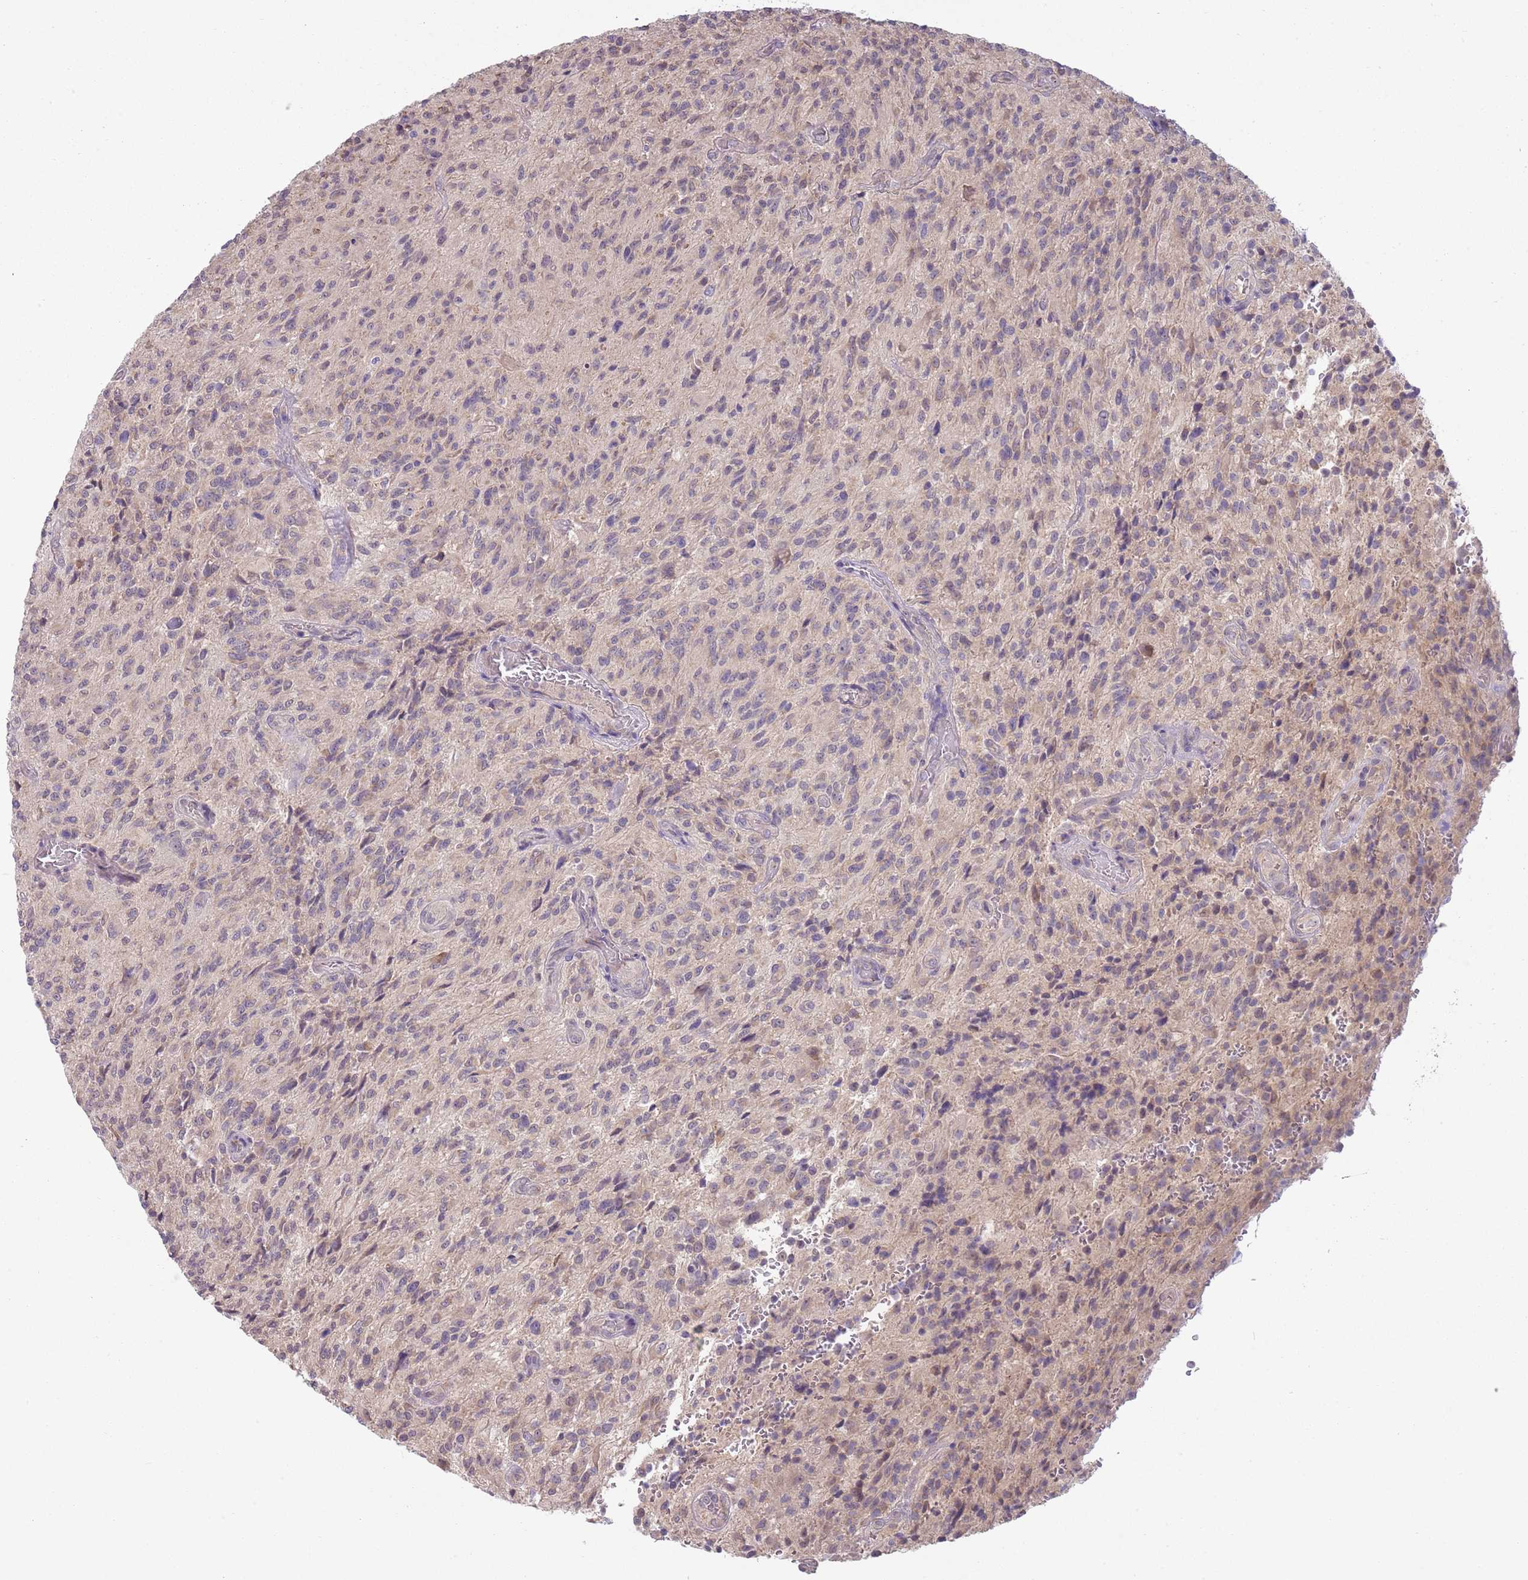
{"staining": {"intensity": "negative", "quantity": "none", "location": "none"}, "tissue": "glioma", "cell_type": "Tumor cells", "image_type": "cancer", "snomed": [{"axis": "morphology", "description": "Normal tissue, NOS"}, {"axis": "morphology", "description": "Glioma, malignant, High grade"}, {"axis": "topography", "description": "Cerebral cortex"}], "caption": "Immunohistochemical staining of glioma demonstrates no significant positivity in tumor cells.", "gene": "SKOR2", "patient": {"sex": "male", "age": 56}}